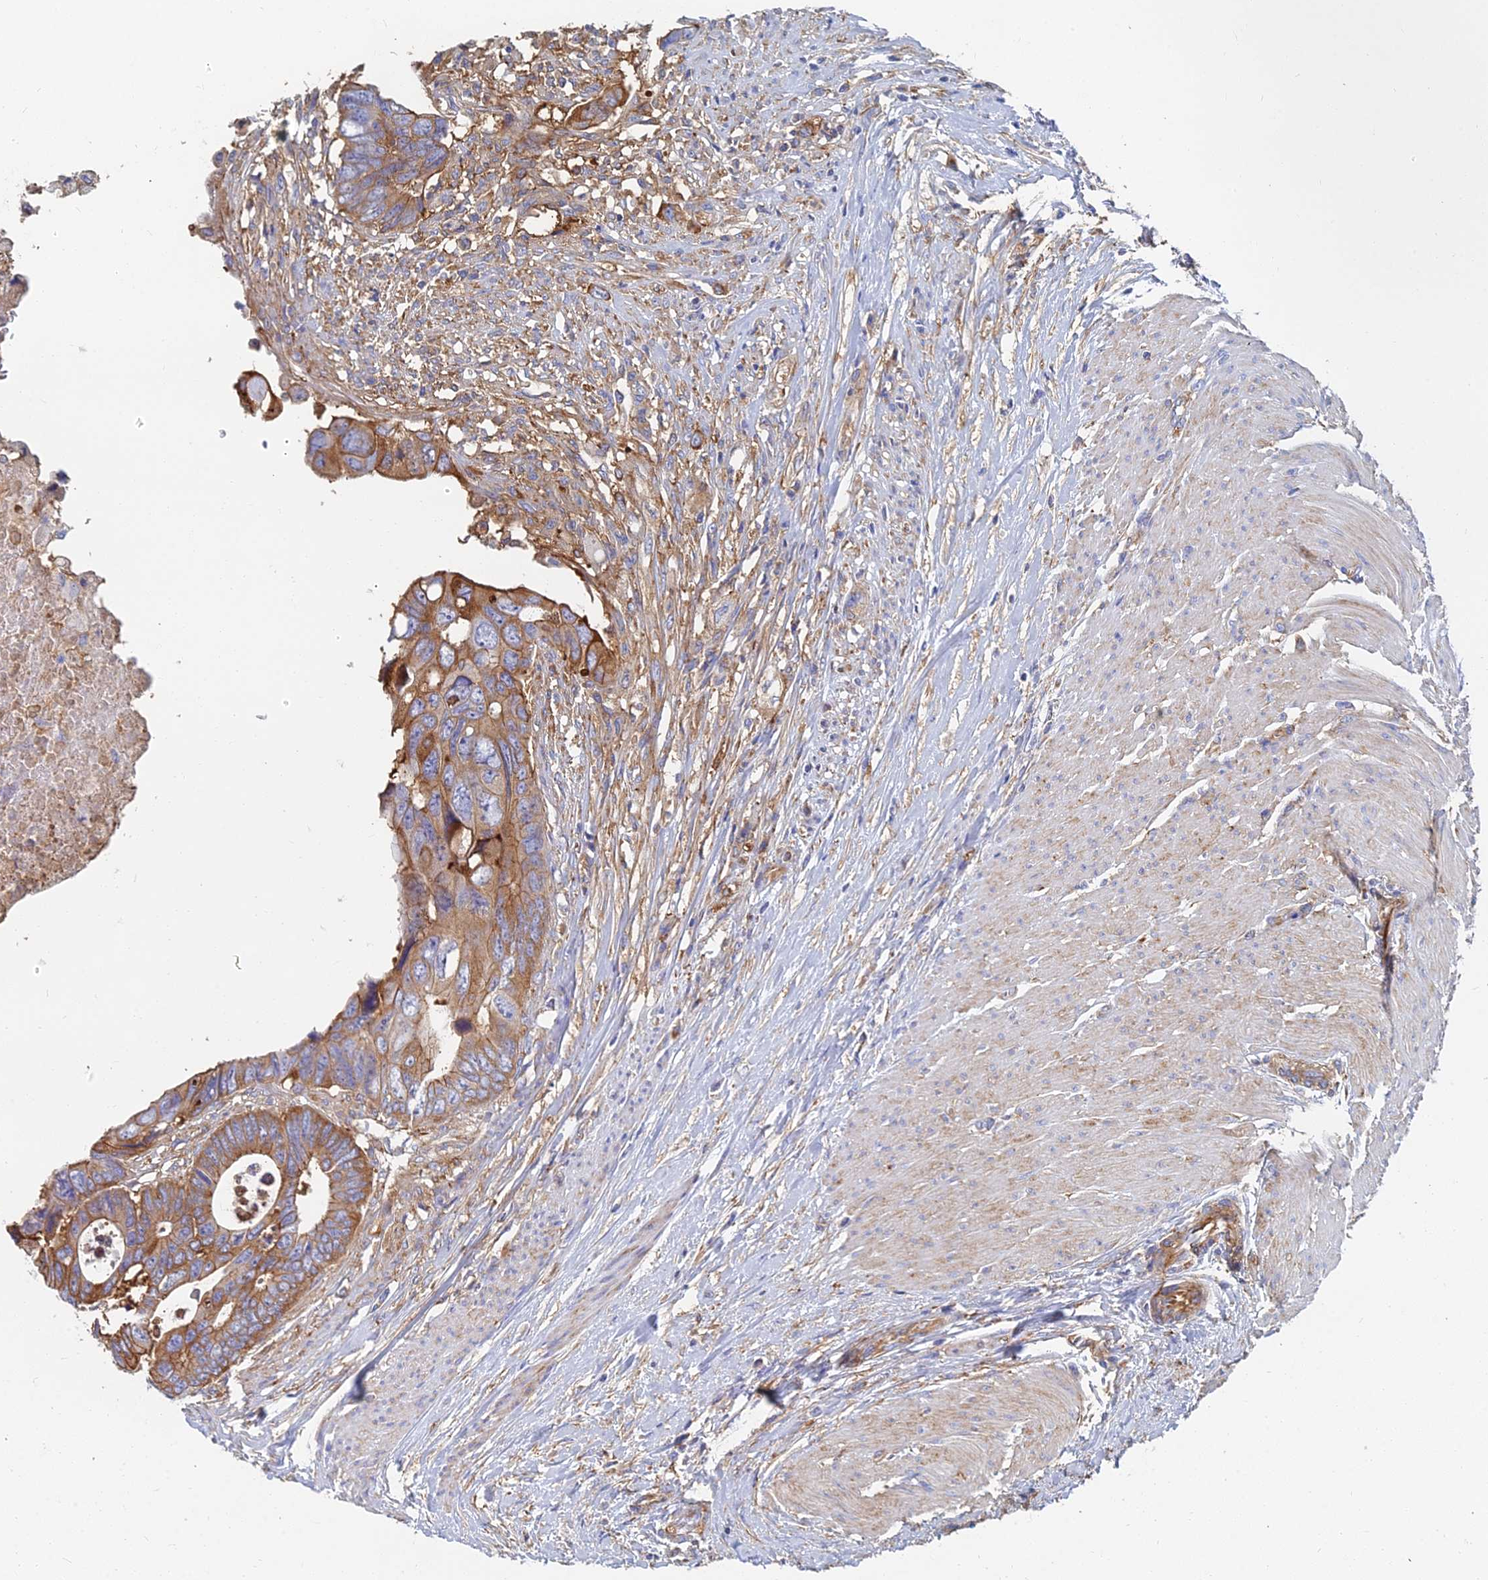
{"staining": {"intensity": "moderate", "quantity": "25%-75%", "location": "cytoplasmic/membranous"}, "tissue": "colorectal cancer", "cell_type": "Tumor cells", "image_type": "cancer", "snomed": [{"axis": "morphology", "description": "Adenocarcinoma, NOS"}, {"axis": "topography", "description": "Rectum"}], "caption": "Colorectal cancer tissue demonstrates moderate cytoplasmic/membranous staining in about 25%-75% of tumor cells", "gene": "GPR42", "patient": {"sex": "female", "age": 78}}